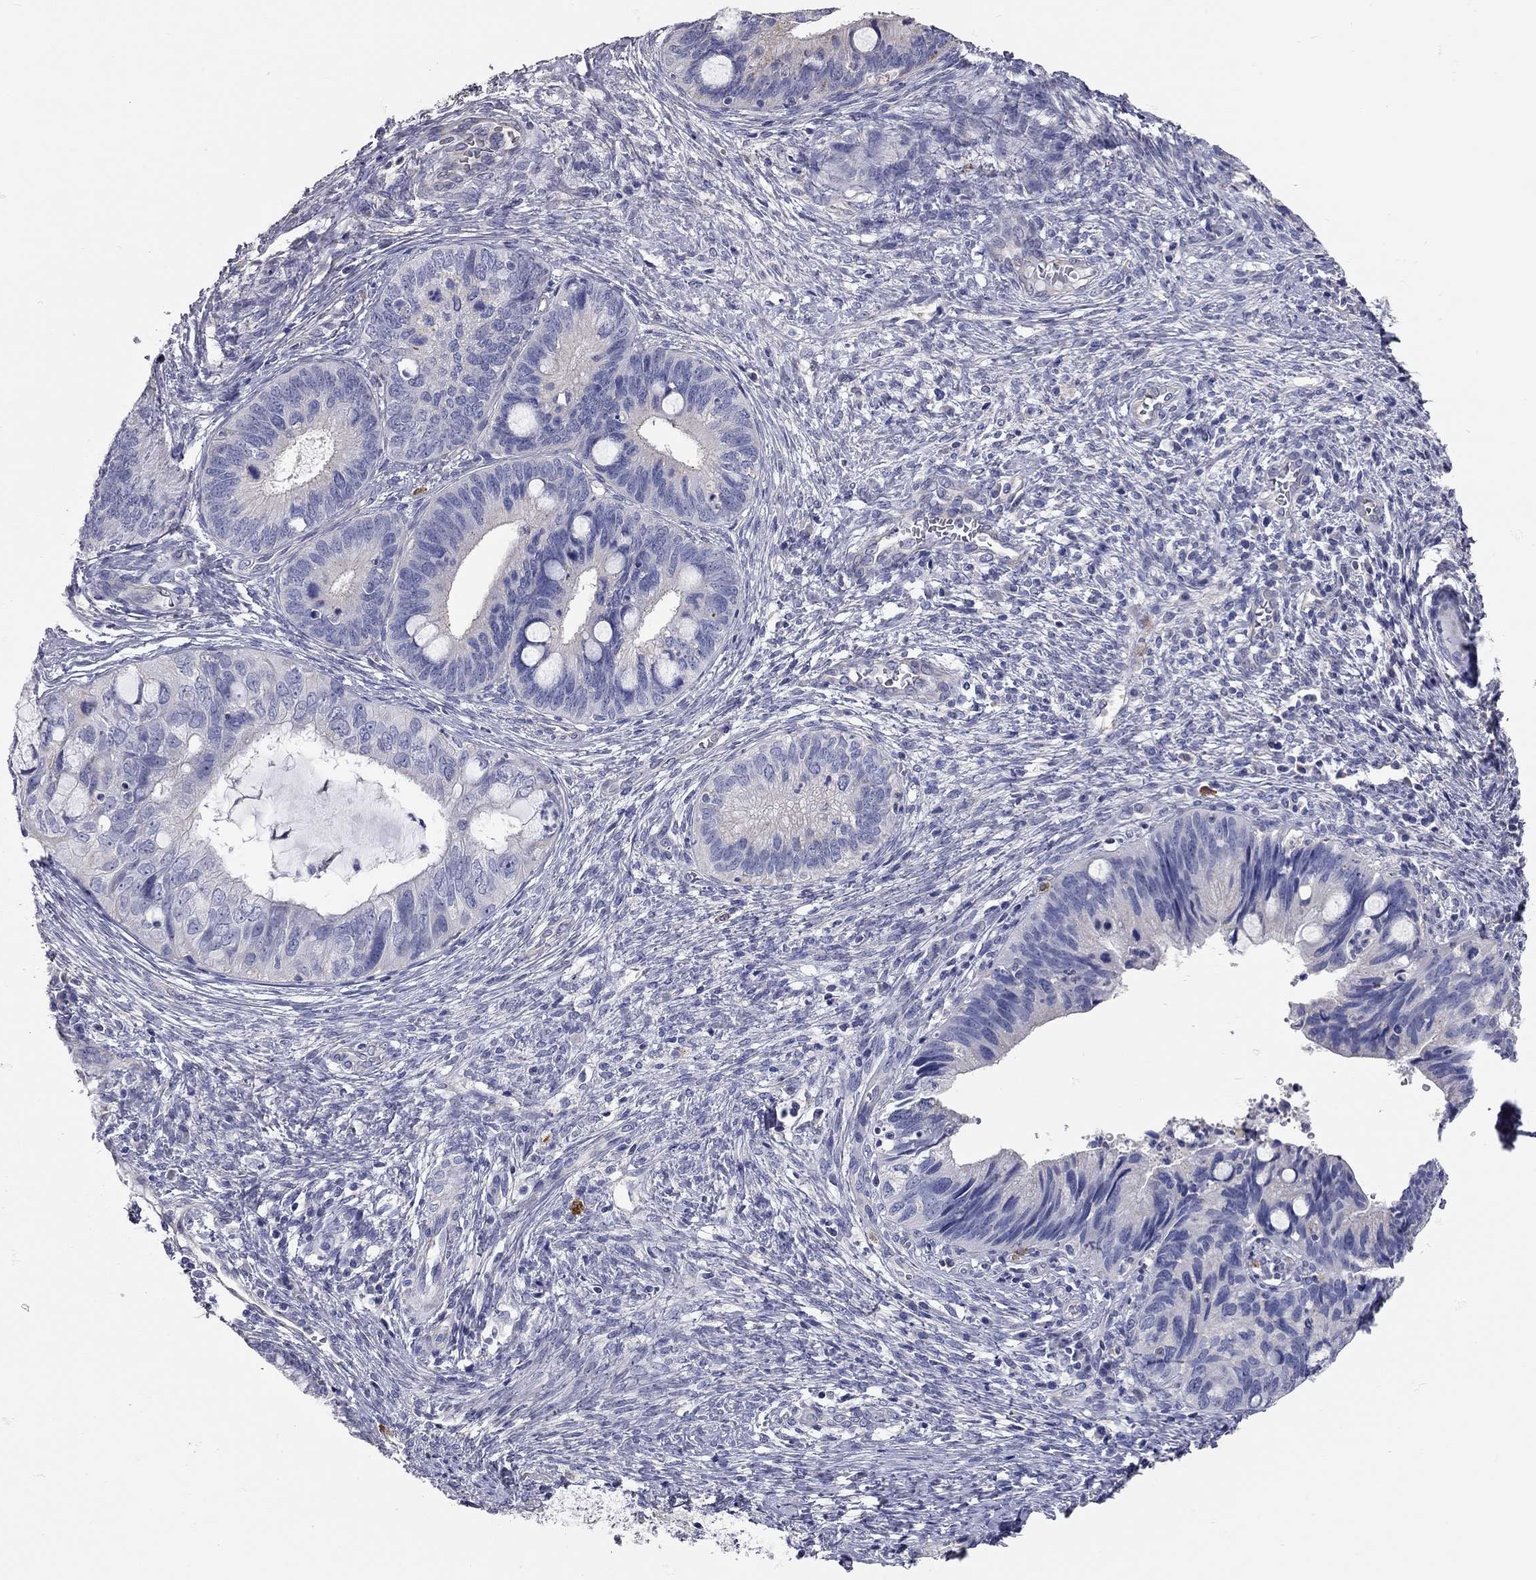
{"staining": {"intensity": "negative", "quantity": "none", "location": "none"}, "tissue": "cervical cancer", "cell_type": "Tumor cells", "image_type": "cancer", "snomed": [{"axis": "morphology", "description": "Adenocarcinoma, NOS"}, {"axis": "topography", "description": "Cervix"}], "caption": "Histopathology image shows no significant protein expression in tumor cells of cervical cancer (adenocarcinoma). The staining is performed using DAB brown chromogen with nuclei counter-stained in using hematoxylin.", "gene": "C10orf90", "patient": {"sex": "female", "age": 42}}